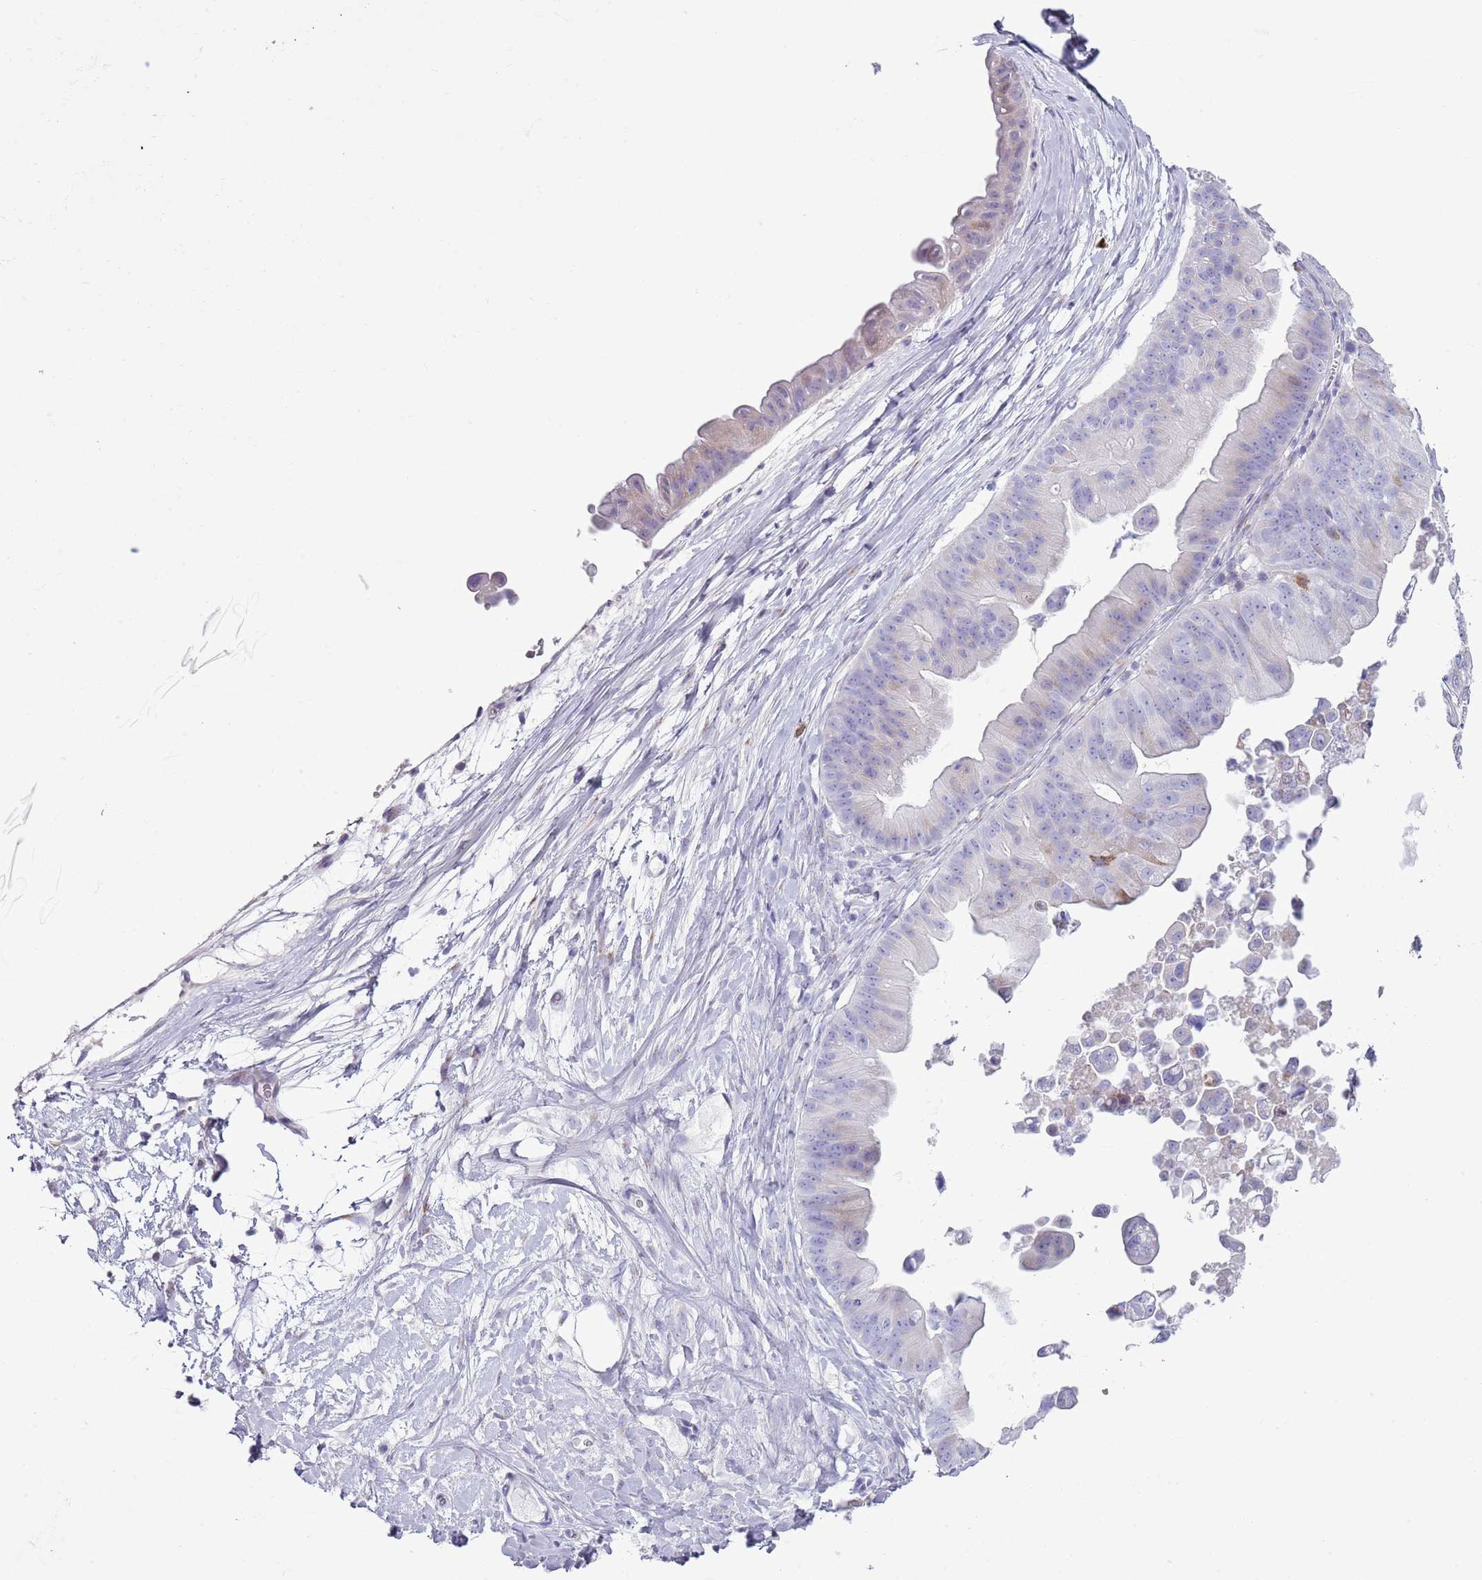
{"staining": {"intensity": "negative", "quantity": "none", "location": "none"}, "tissue": "ovarian cancer", "cell_type": "Tumor cells", "image_type": "cancer", "snomed": [{"axis": "morphology", "description": "Cystadenocarcinoma, mucinous, NOS"}, {"axis": "topography", "description": "Ovary"}], "caption": "An image of ovarian cancer (mucinous cystadenocarcinoma) stained for a protein exhibits no brown staining in tumor cells.", "gene": "CD177", "patient": {"sex": "female", "age": 61}}